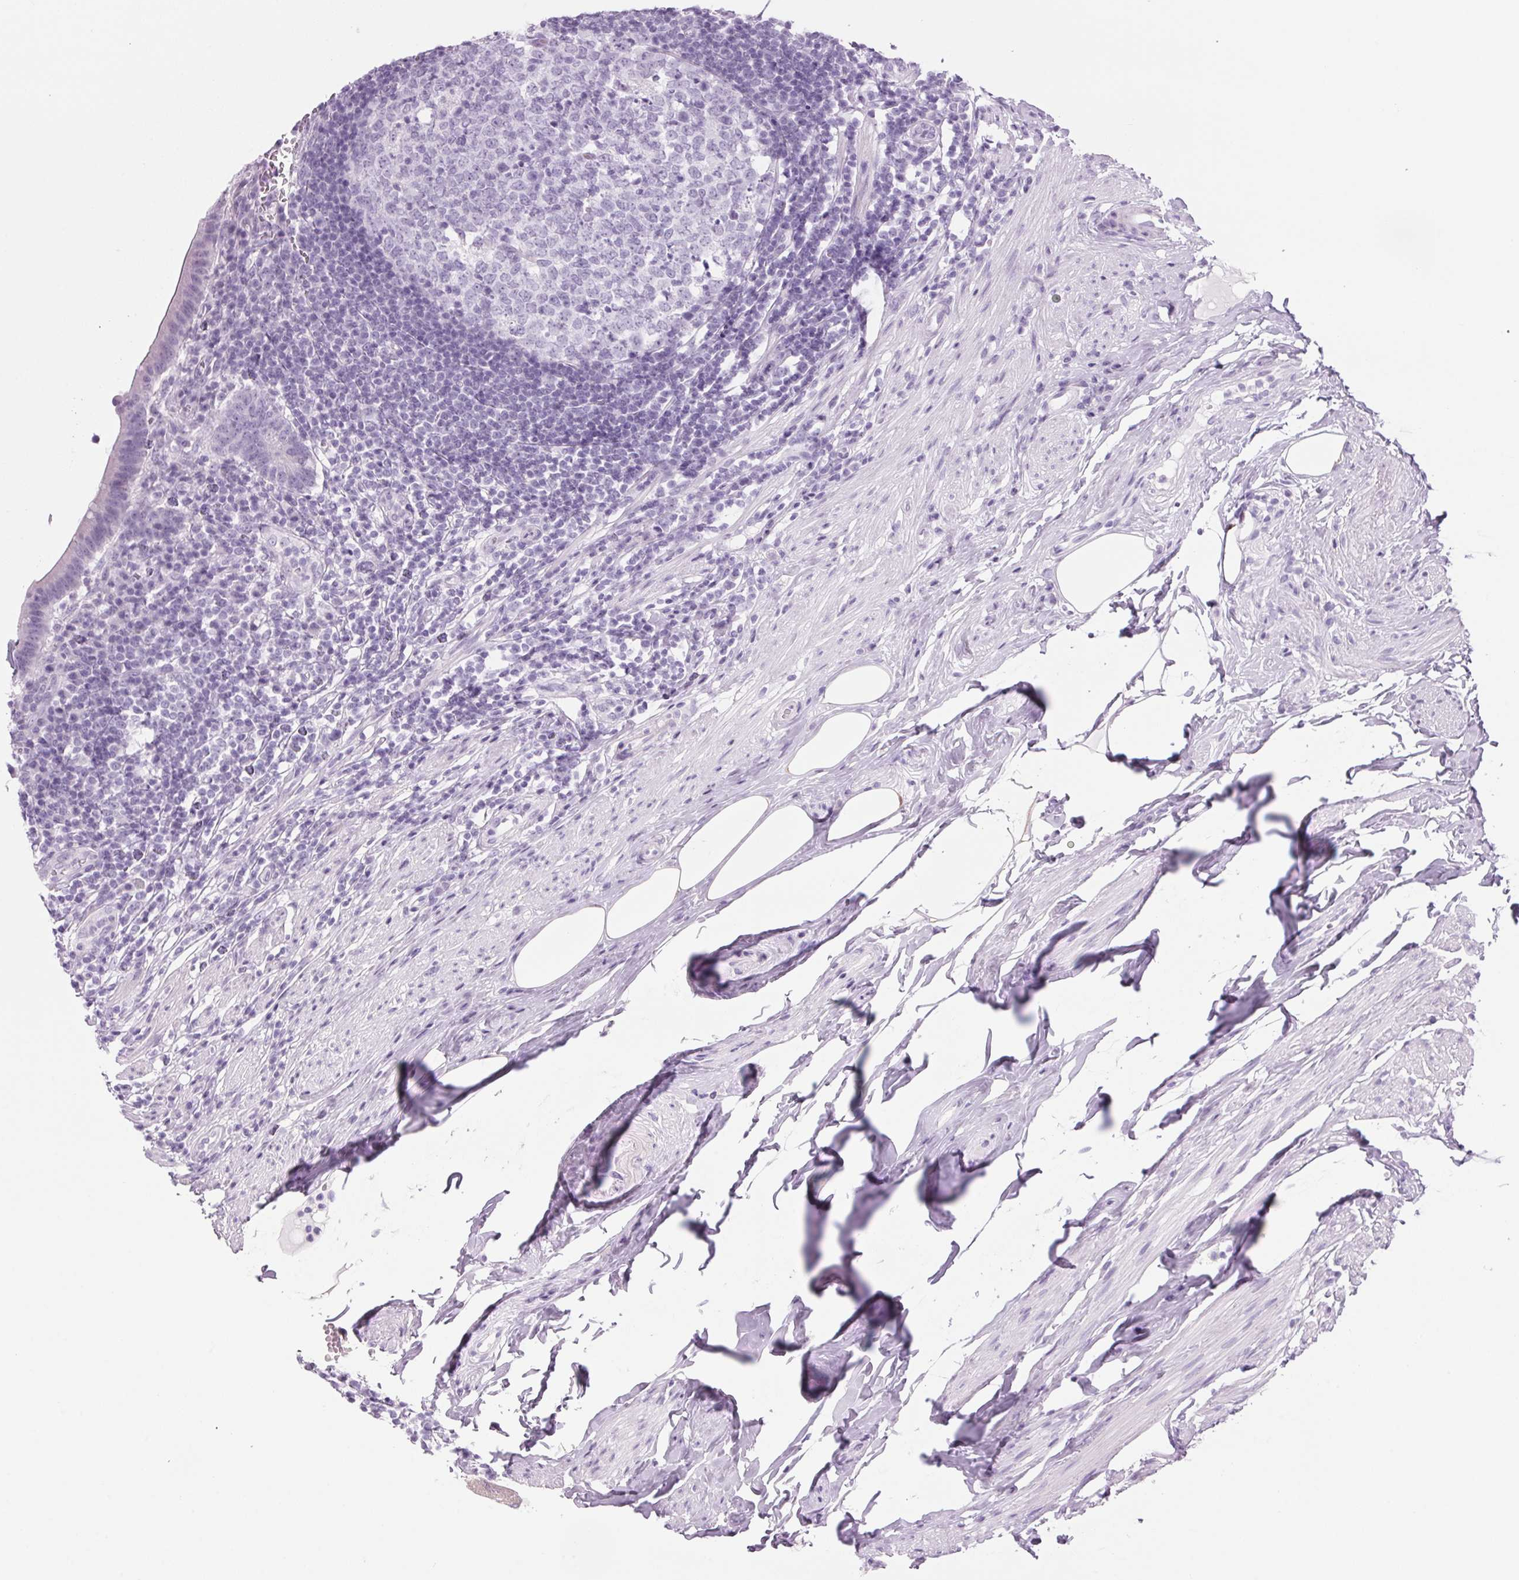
{"staining": {"intensity": "negative", "quantity": "none", "location": "none"}, "tissue": "appendix", "cell_type": "Glandular cells", "image_type": "normal", "snomed": [{"axis": "morphology", "description": "Normal tissue, NOS"}, {"axis": "topography", "description": "Appendix"}], "caption": "Immunohistochemistry (IHC) histopathology image of unremarkable appendix stained for a protein (brown), which exhibits no expression in glandular cells. (Brightfield microscopy of DAB (3,3'-diaminobenzidine) immunohistochemistry (IHC) at high magnification).", "gene": "PPP1R1A", "patient": {"sex": "female", "age": 56}}